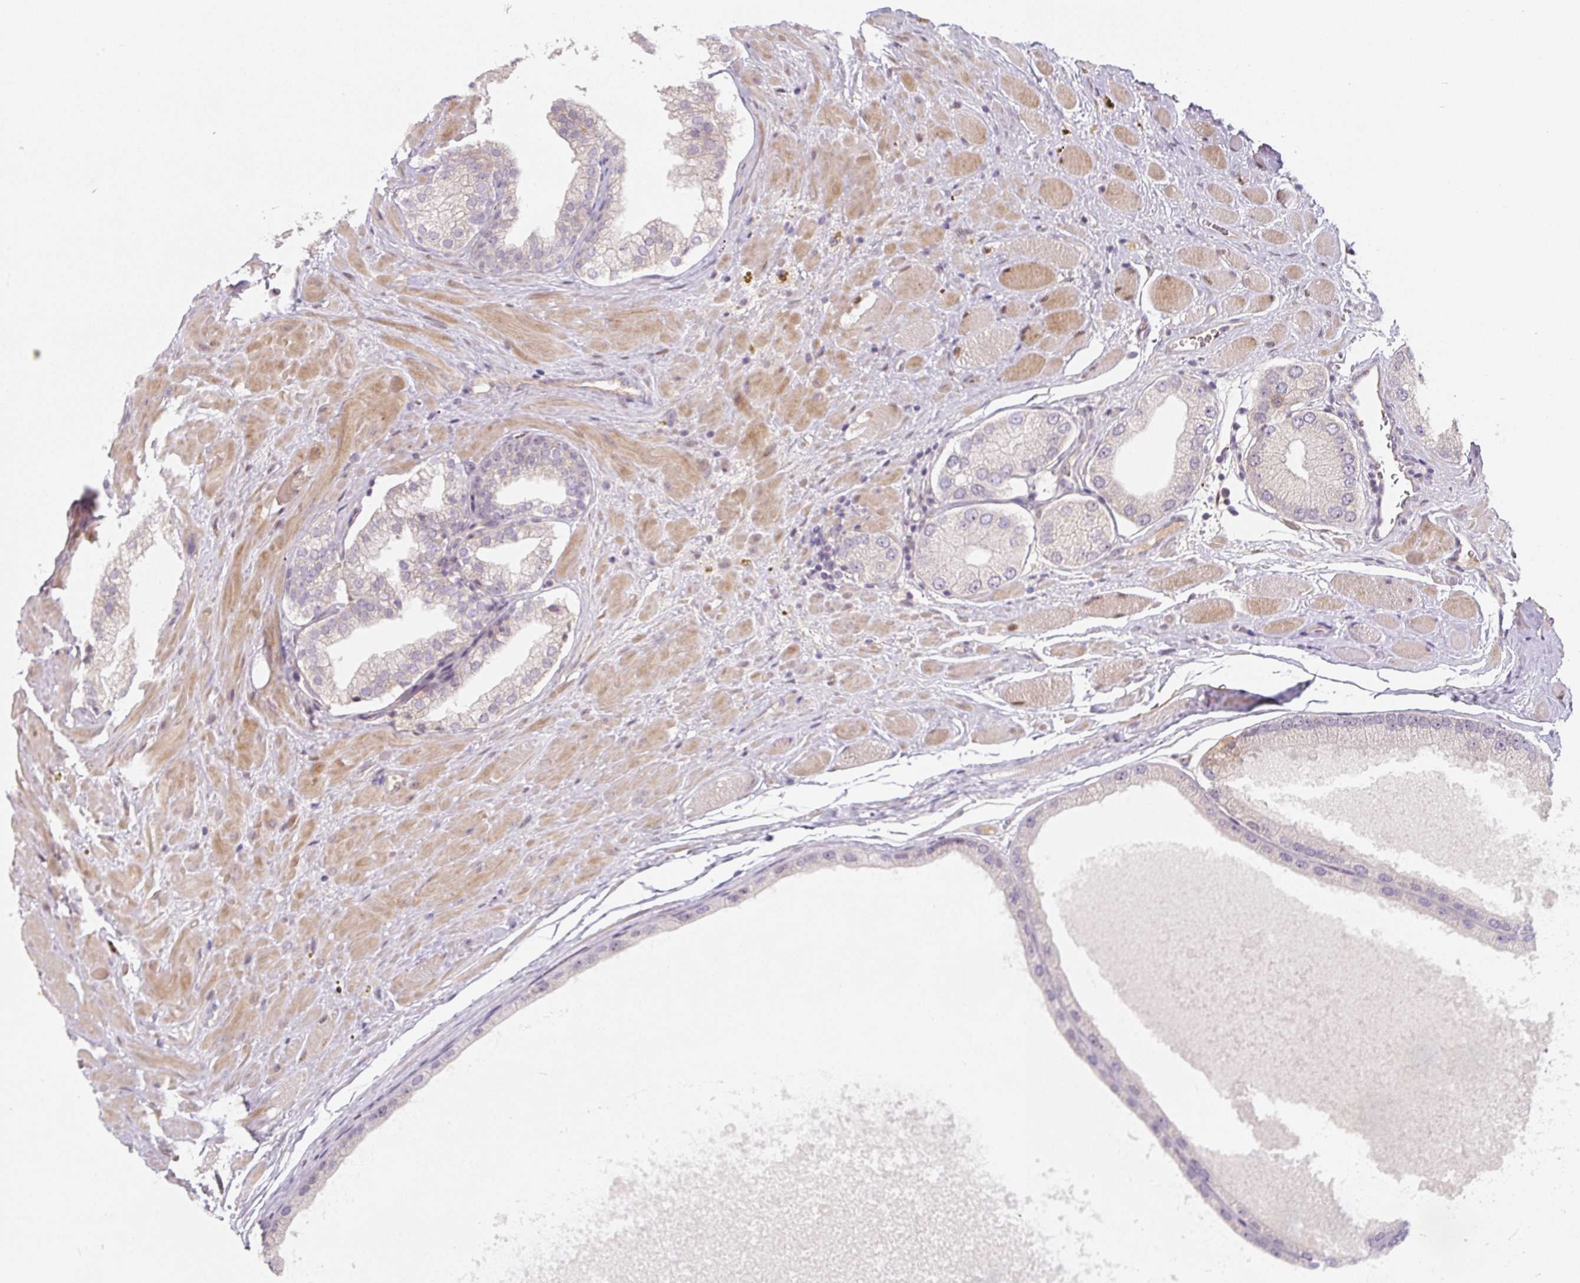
{"staining": {"intensity": "moderate", "quantity": "<25%", "location": "cytoplasmic/membranous"}, "tissue": "prostate cancer", "cell_type": "Tumor cells", "image_type": "cancer", "snomed": [{"axis": "morphology", "description": "Adenocarcinoma, Low grade"}, {"axis": "topography", "description": "Prostate"}], "caption": "A brown stain highlights moderate cytoplasmic/membranous staining of a protein in human prostate adenocarcinoma (low-grade) tumor cells.", "gene": "PWWP3B", "patient": {"sex": "male", "age": 42}}